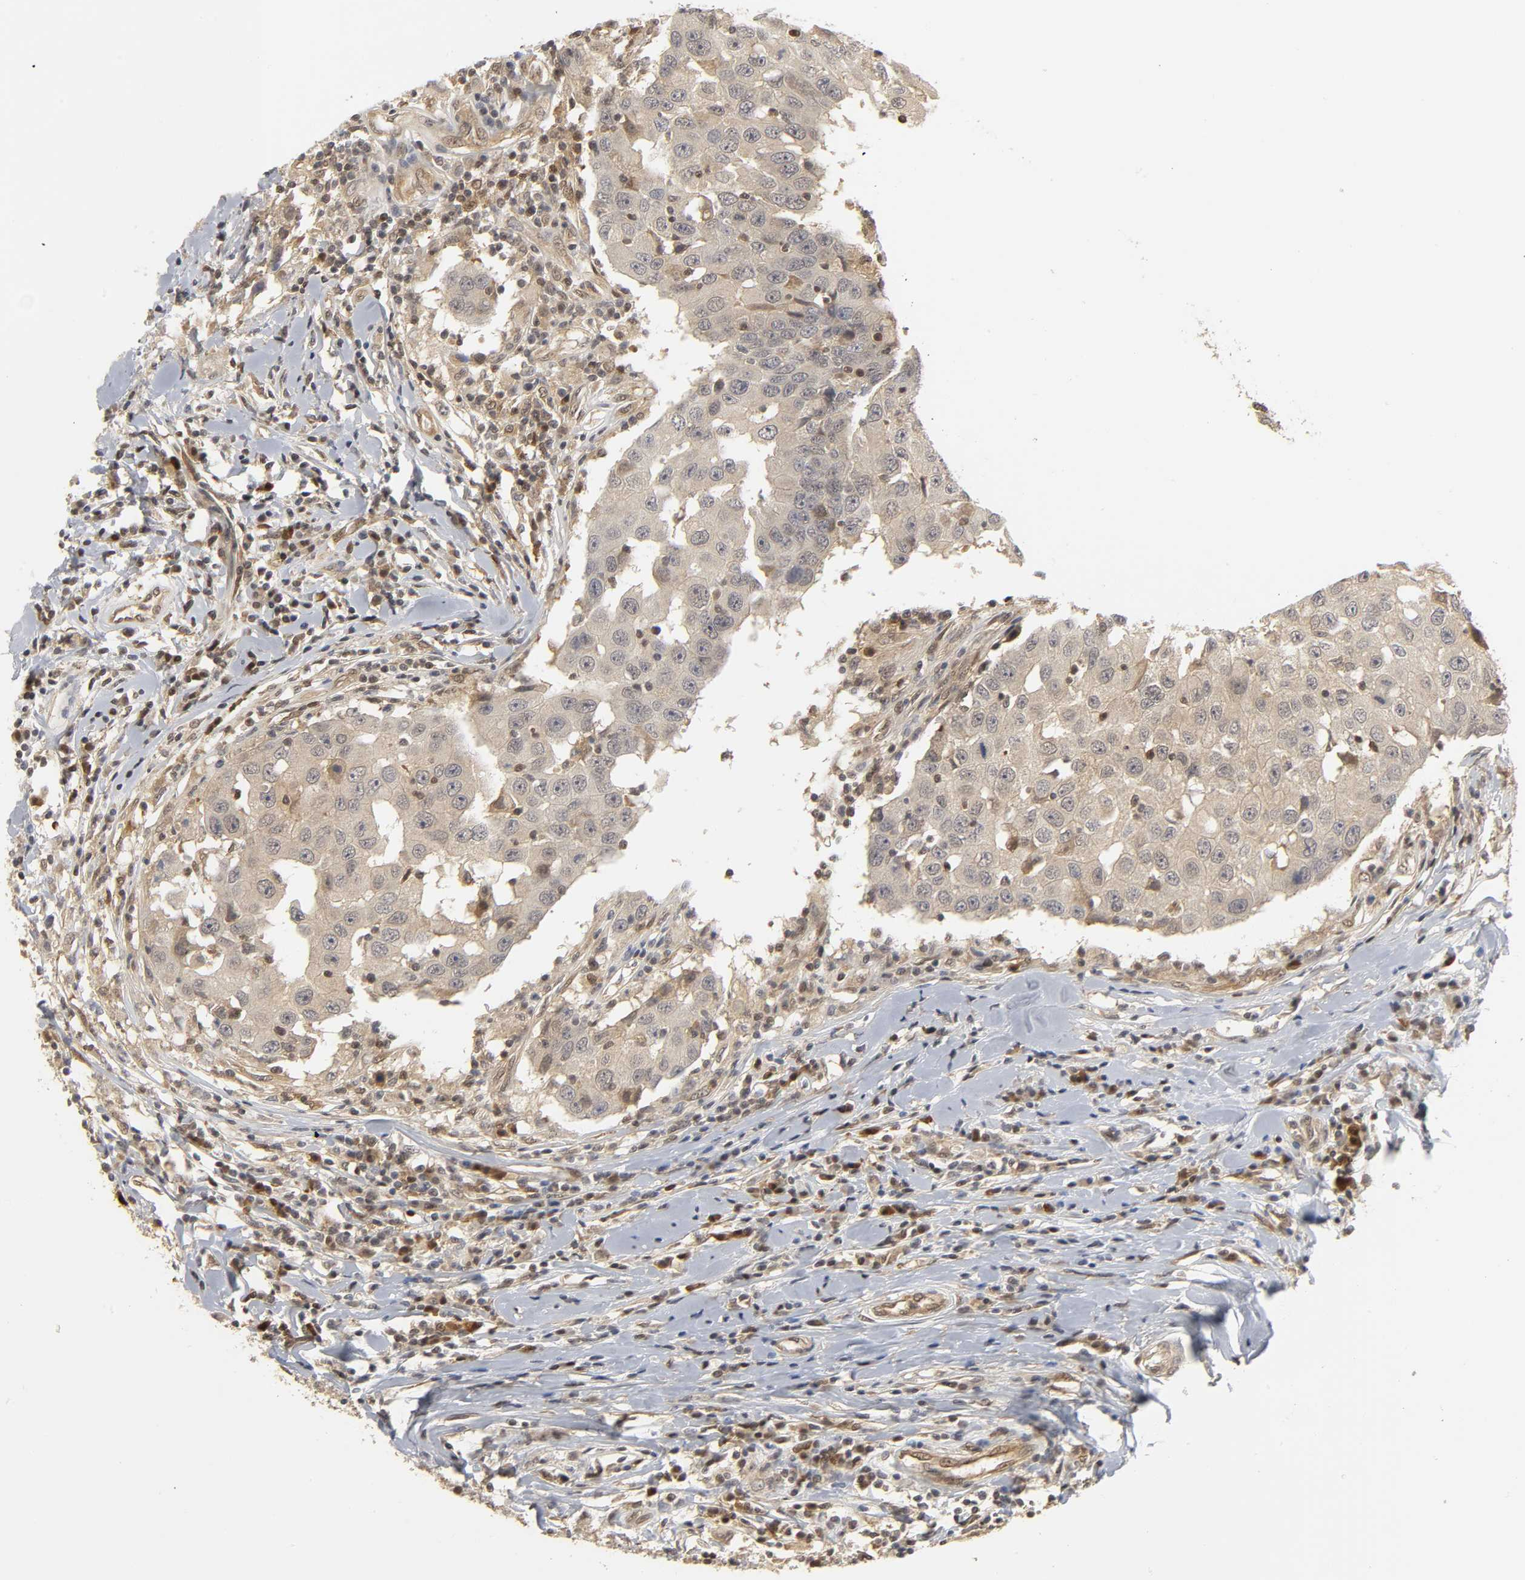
{"staining": {"intensity": "weak", "quantity": ">75%", "location": "cytoplasmic/membranous"}, "tissue": "breast cancer", "cell_type": "Tumor cells", "image_type": "cancer", "snomed": [{"axis": "morphology", "description": "Duct carcinoma"}, {"axis": "topography", "description": "Breast"}], "caption": "Breast cancer (intraductal carcinoma) tissue exhibits weak cytoplasmic/membranous expression in about >75% of tumor cells, visualized by immunohistochemistry.", "gene": "PARK7", "patient": {"sex": "female", "age": 27}}